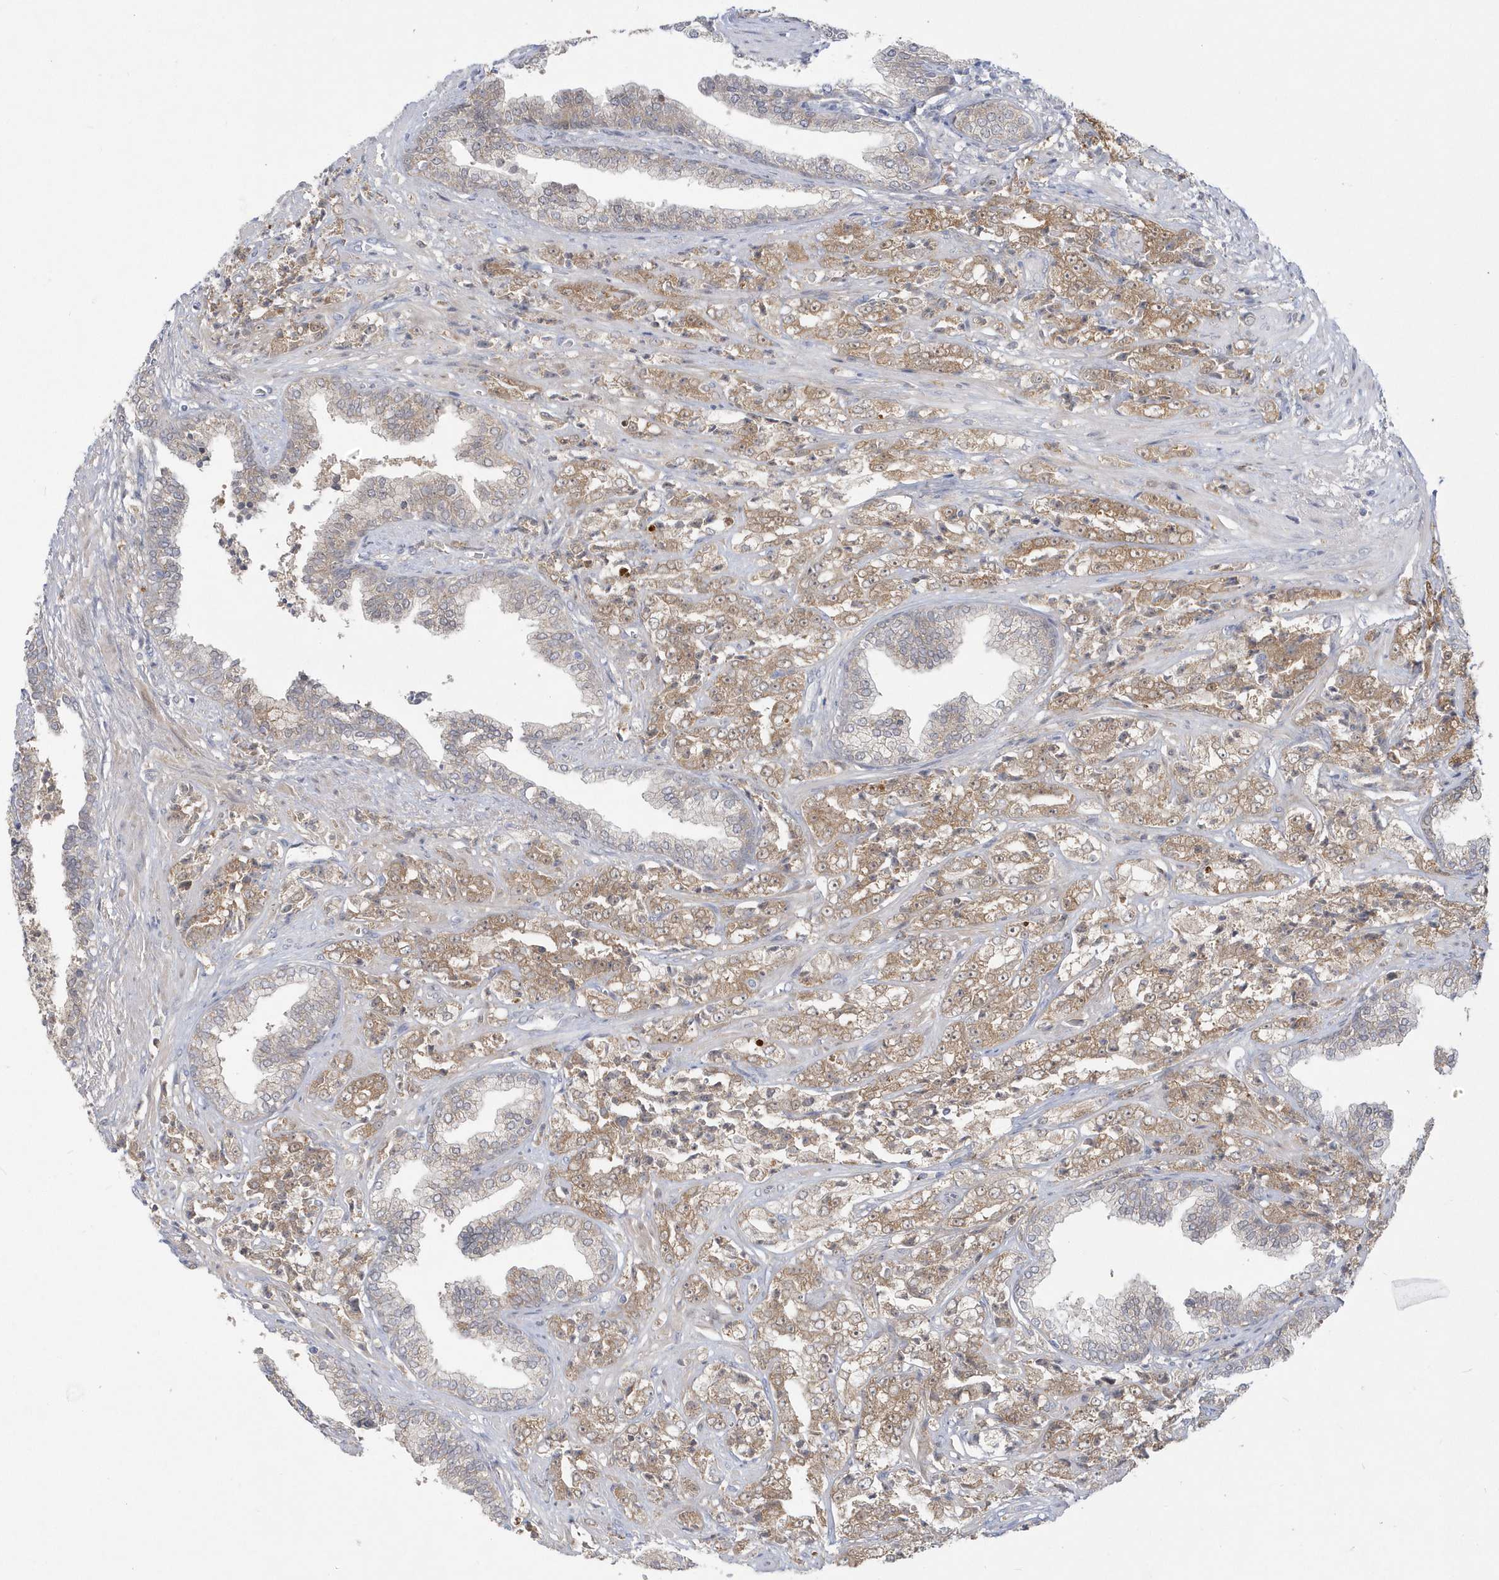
{"staining": {"intensity": "moderate", "quantity": ">75%", "location": "cytoplasmic/membranous"}, "tissue": "prostate cancer", "cell_type": "Tumor cells", "image_type": "cancer", "snomed": [{"axis": "morphology", "description": "Adenocarcinoma, High grade"}, {"axis": "topography", "description": "Prostate"}], "caption": "Protein analysis of prostate cancer (adenocarcinoma (high-grade)) tissue exhibits moderate cytoplasmic/membranous expression in about >75% of tumor cells. (DAB (3,3'-diaminobenzidine) IHC, brown staining for protein, blue staining for nuclei).", "gene": "PCBD1", "patient": {"sex": "male", "age": 71}}